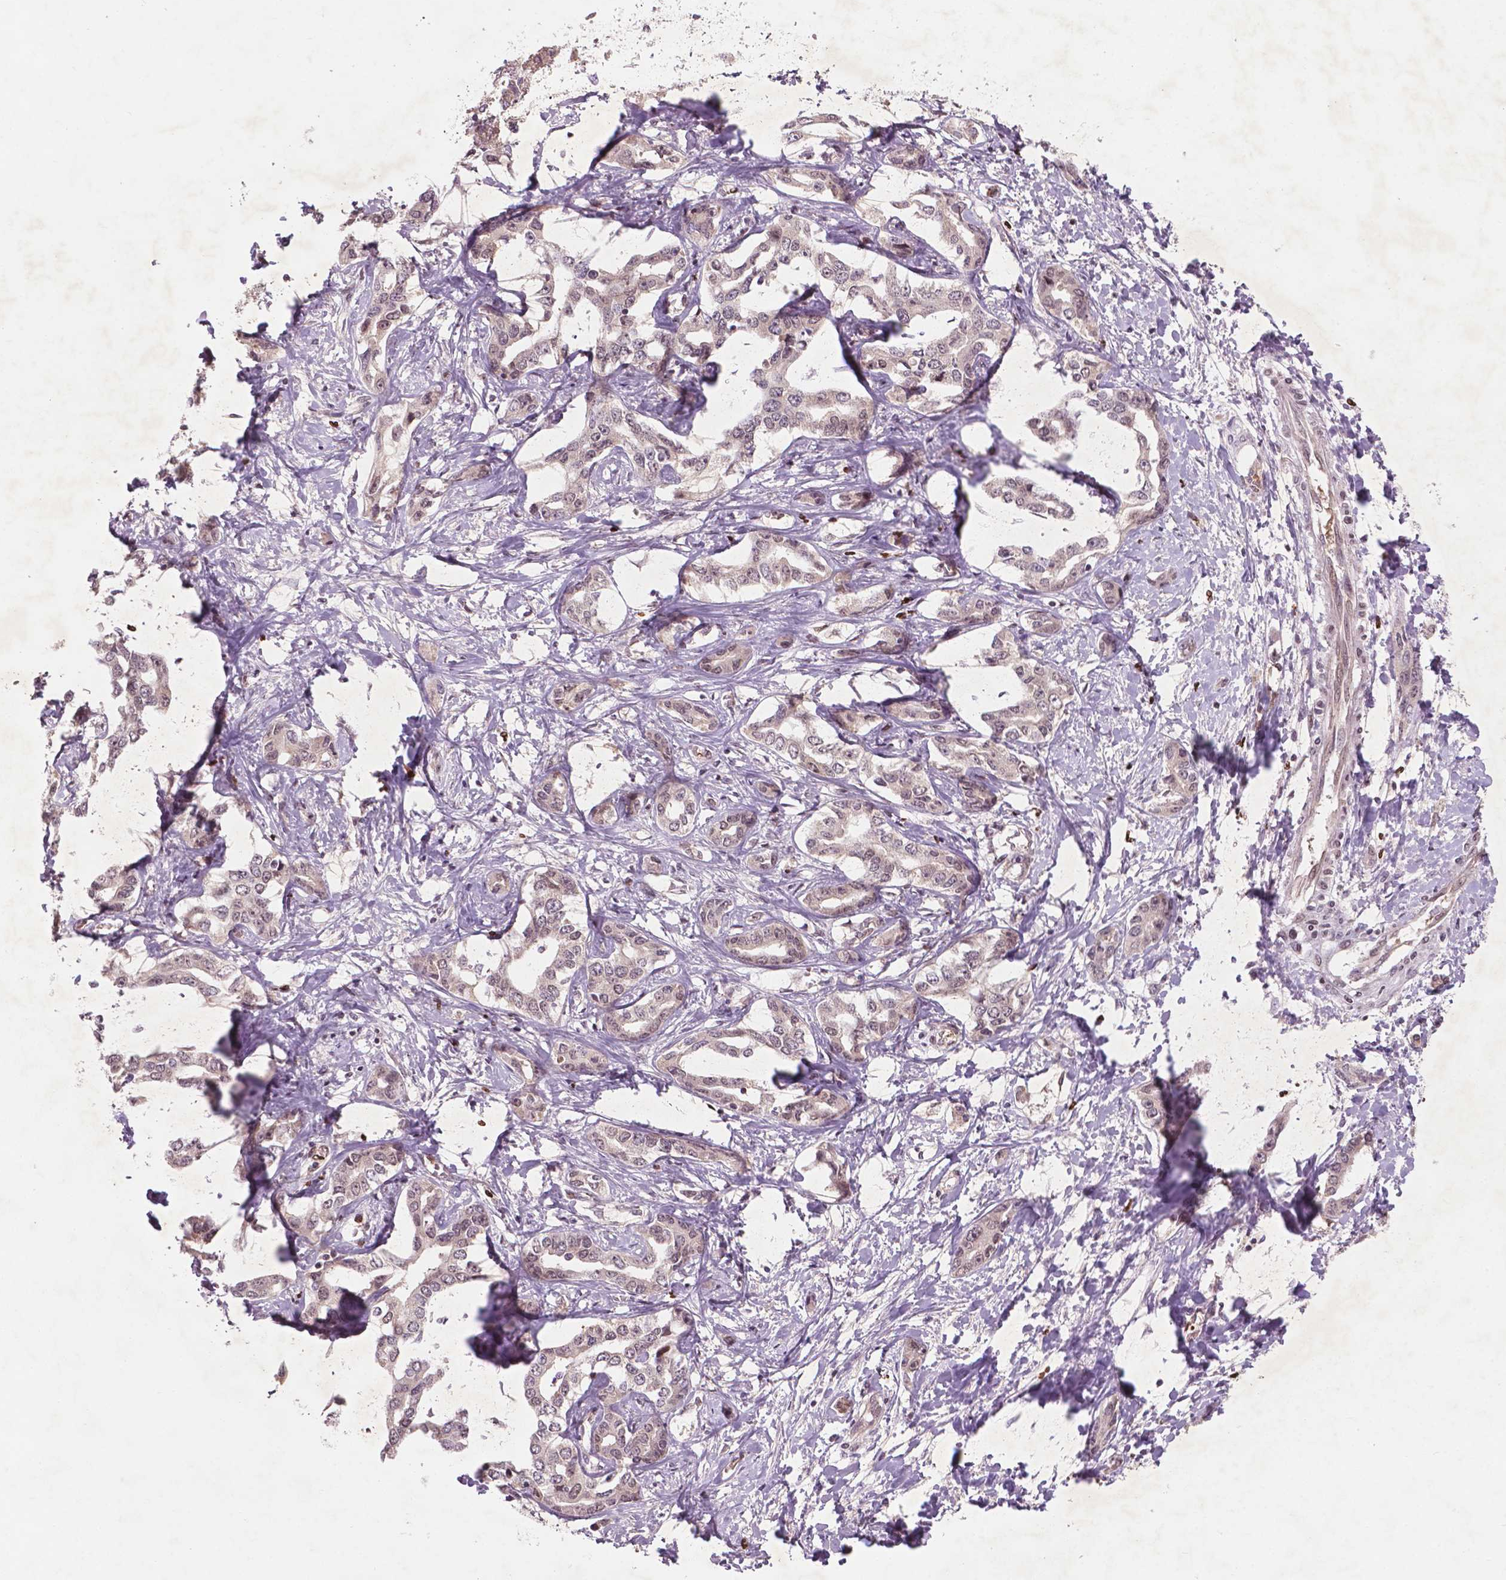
{"staining": {"intensity": "weak", "quantity": ">75%", "location": "nuclear"}, "tissue": "liver cancer", "cell_type": "Tumor cells", "image_type": "cancer", "snomed": [{"axis": "morphology", "description": "Cholangiocarcinoma"}, {"axis": "topography", "description": "Liver"}], "caption": "Immunohistochemical staining of human liver cholangiocarcinoma shows low levels of weak nuclear protein positivity in about >75% of tumor cells.", "gene": "NFAT5", "patient": {"sex": "male", "age": 59}}